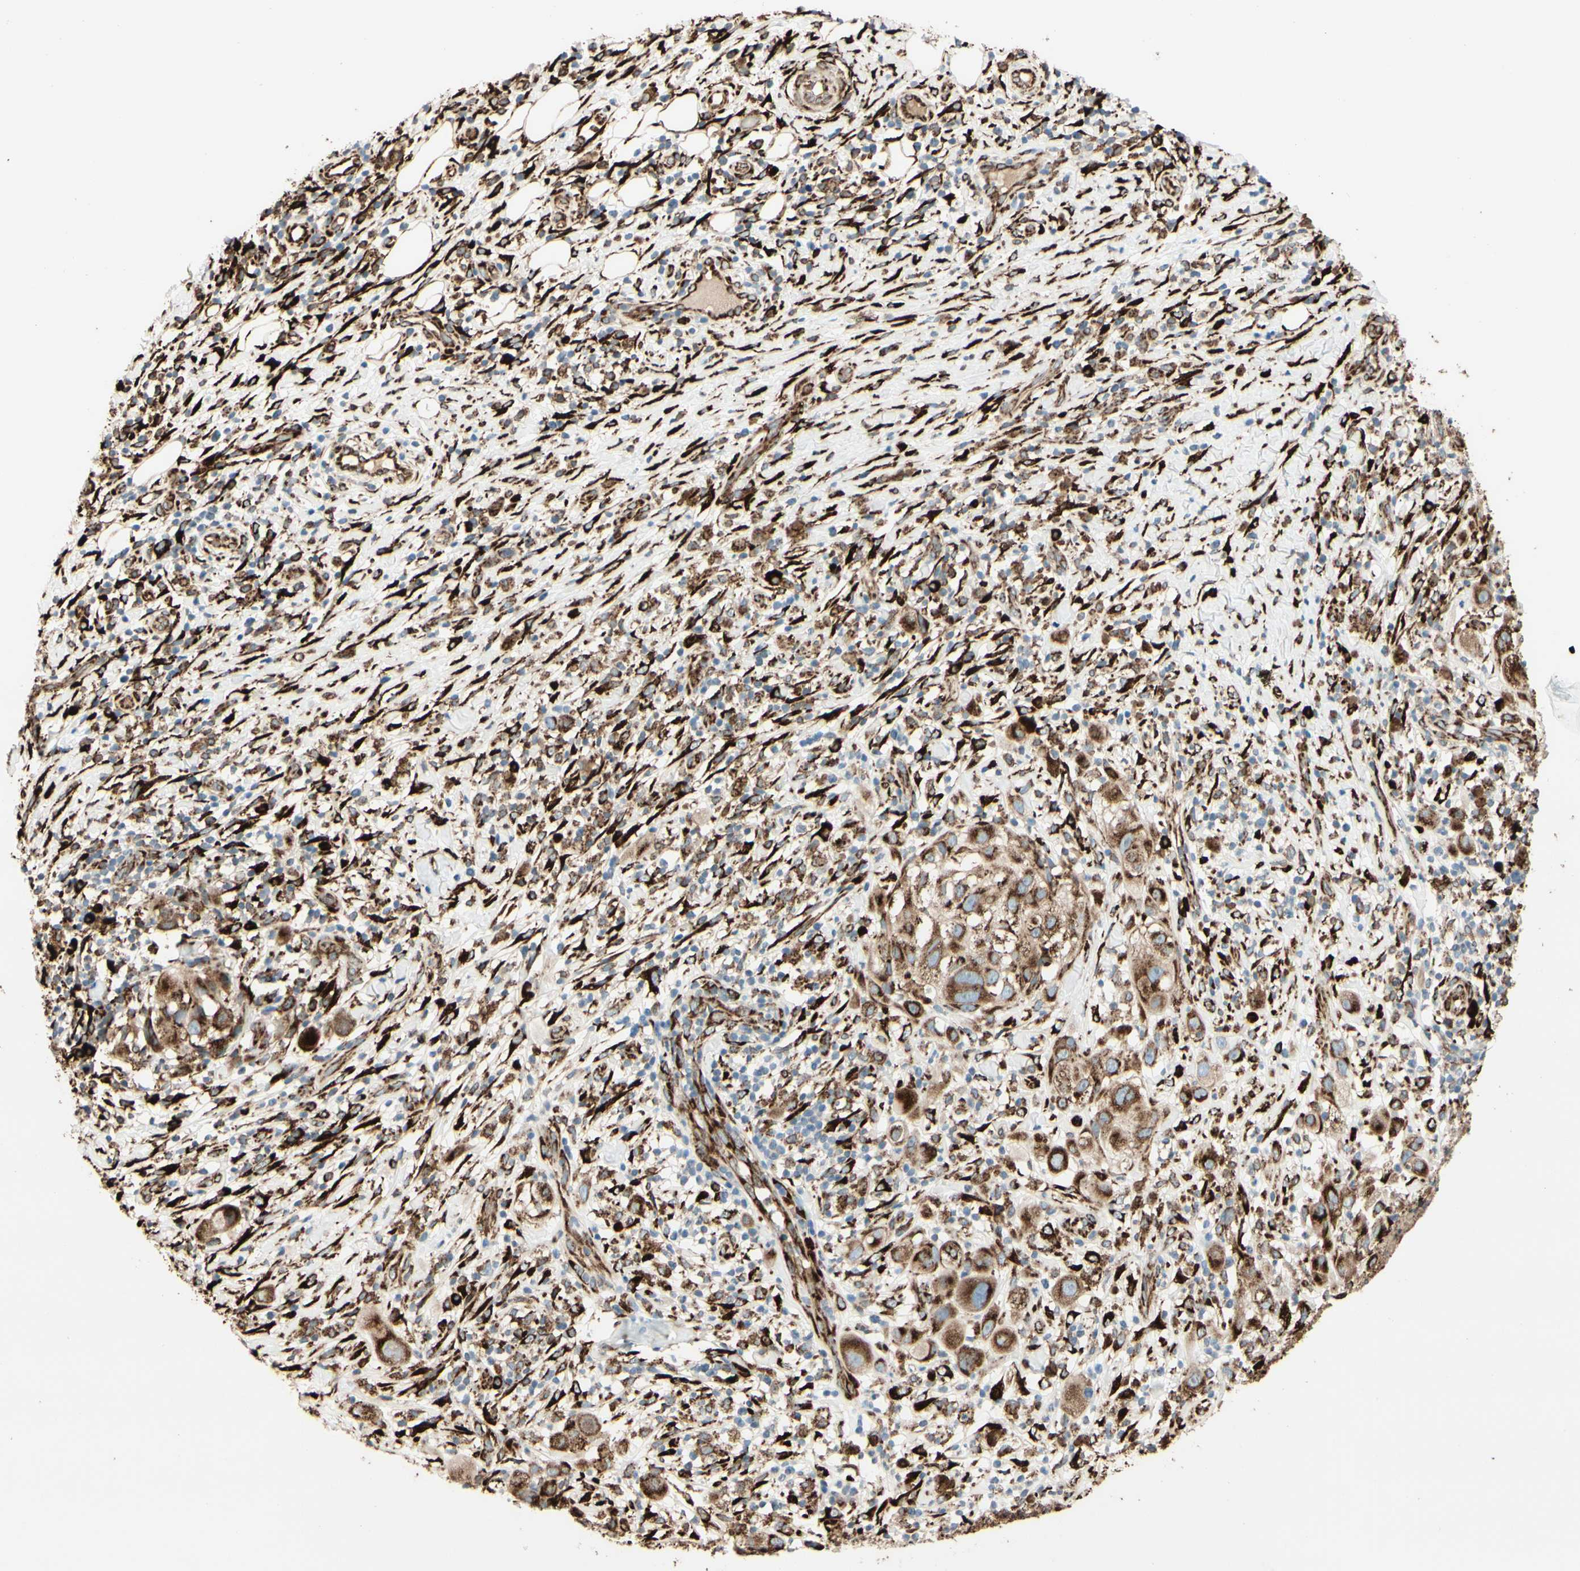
{"staining": {"intensity": "strong", "quantity": ">75%", "location": "cytoplasmic/membranous"}, "tissue": "melanoma", "cell_type": "Tumor cells", "image_type": "cancer", "snomed": [{"axis": "morphology", "description": "Necrosis, NOS"}, {"axis": "morphology", "description": "Malignant melanoma, NOS"}, {"axis": "topography", "description": "Skin"}], "caption": "Melanoma stained with a protein marker exhibits strong staining in tumor cells.", "gene": "RRBP1", "patient": {"sex": "female", "age": 87}}